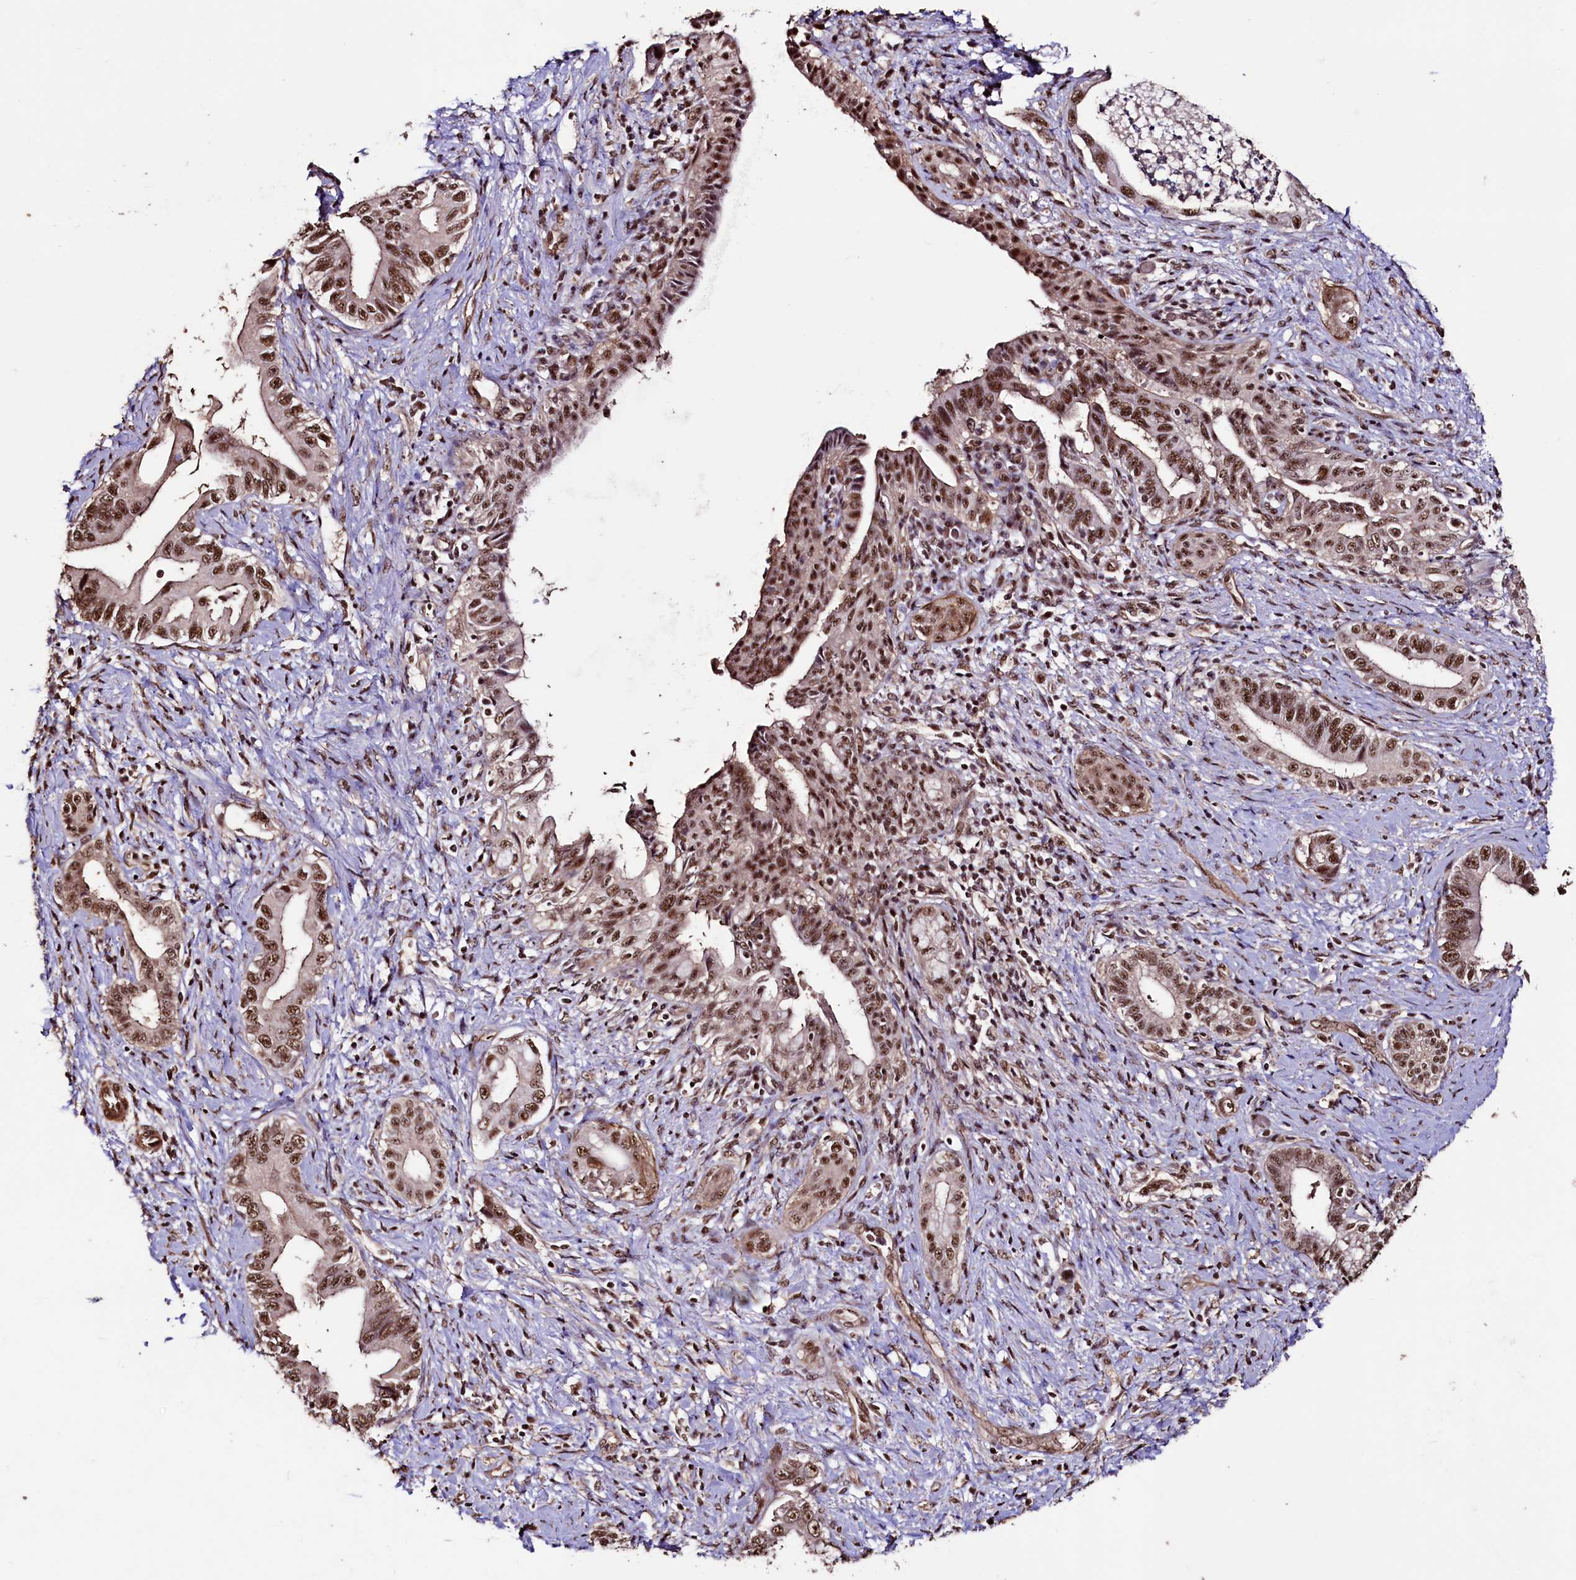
{"staining": {"intensity": "moderate", "quantity": ">75%", "location": "nuclear"}, "tissue": "pancreatic cancer", "cell_type": "Tumor cells", "image_type": "cancer", "snomed": [{"axis": "morphology", "description": "Adenocarcinoma, NOS"}, {"axis": "topography", "description": "Pancreas"}], "caption": "Tumor cells show medium levels of moderate nuclear staining in approximately >75% of cells in pancreatic adenocarcinoma.", "gene": "SFSWAP", "patient": {"sex": "female", "age": 55}}